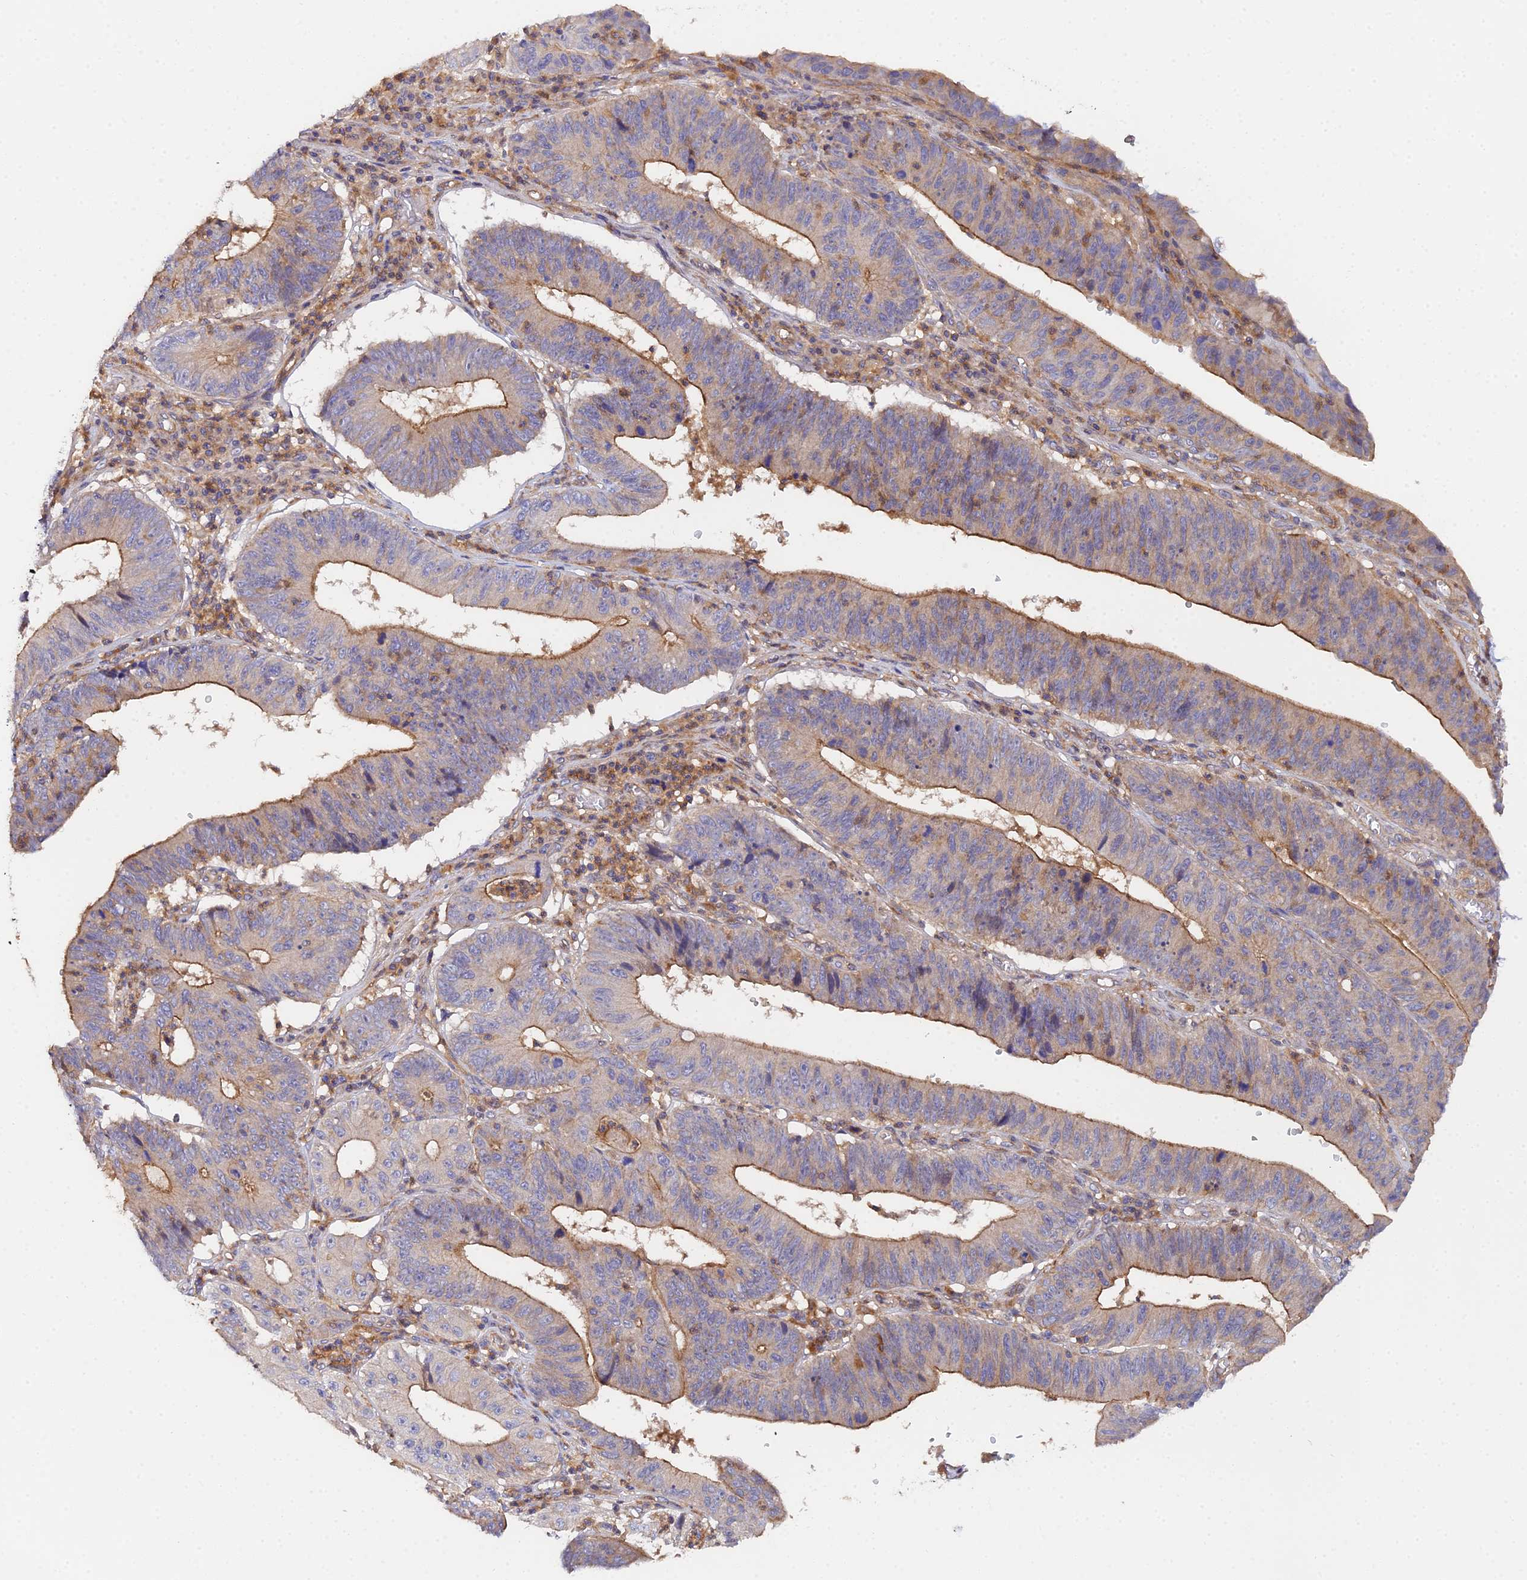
{"staining": {"intensity": "moderate", "quantity": "25%-75%", "location": "cytoplasmic/membranous"}, "tissue": "stomach cancer", "cell_type": "Tumor cells", "image_type": "cancer", "snomed": [{"axis": "morphology", "description": "Adenocarcinoma, NOS"}, {"axis": "topography", "description": "Stomach"}], "caption": "This image exhibits immunohistochemistry (IHC) staining of human stomach adenocarcinoma, with medium moderate cytoplasmic/membranous expression in about 25%-75% of tumor cells.", "gene": "GNG5B", "patient": {"sex": "male", "age": 59}}